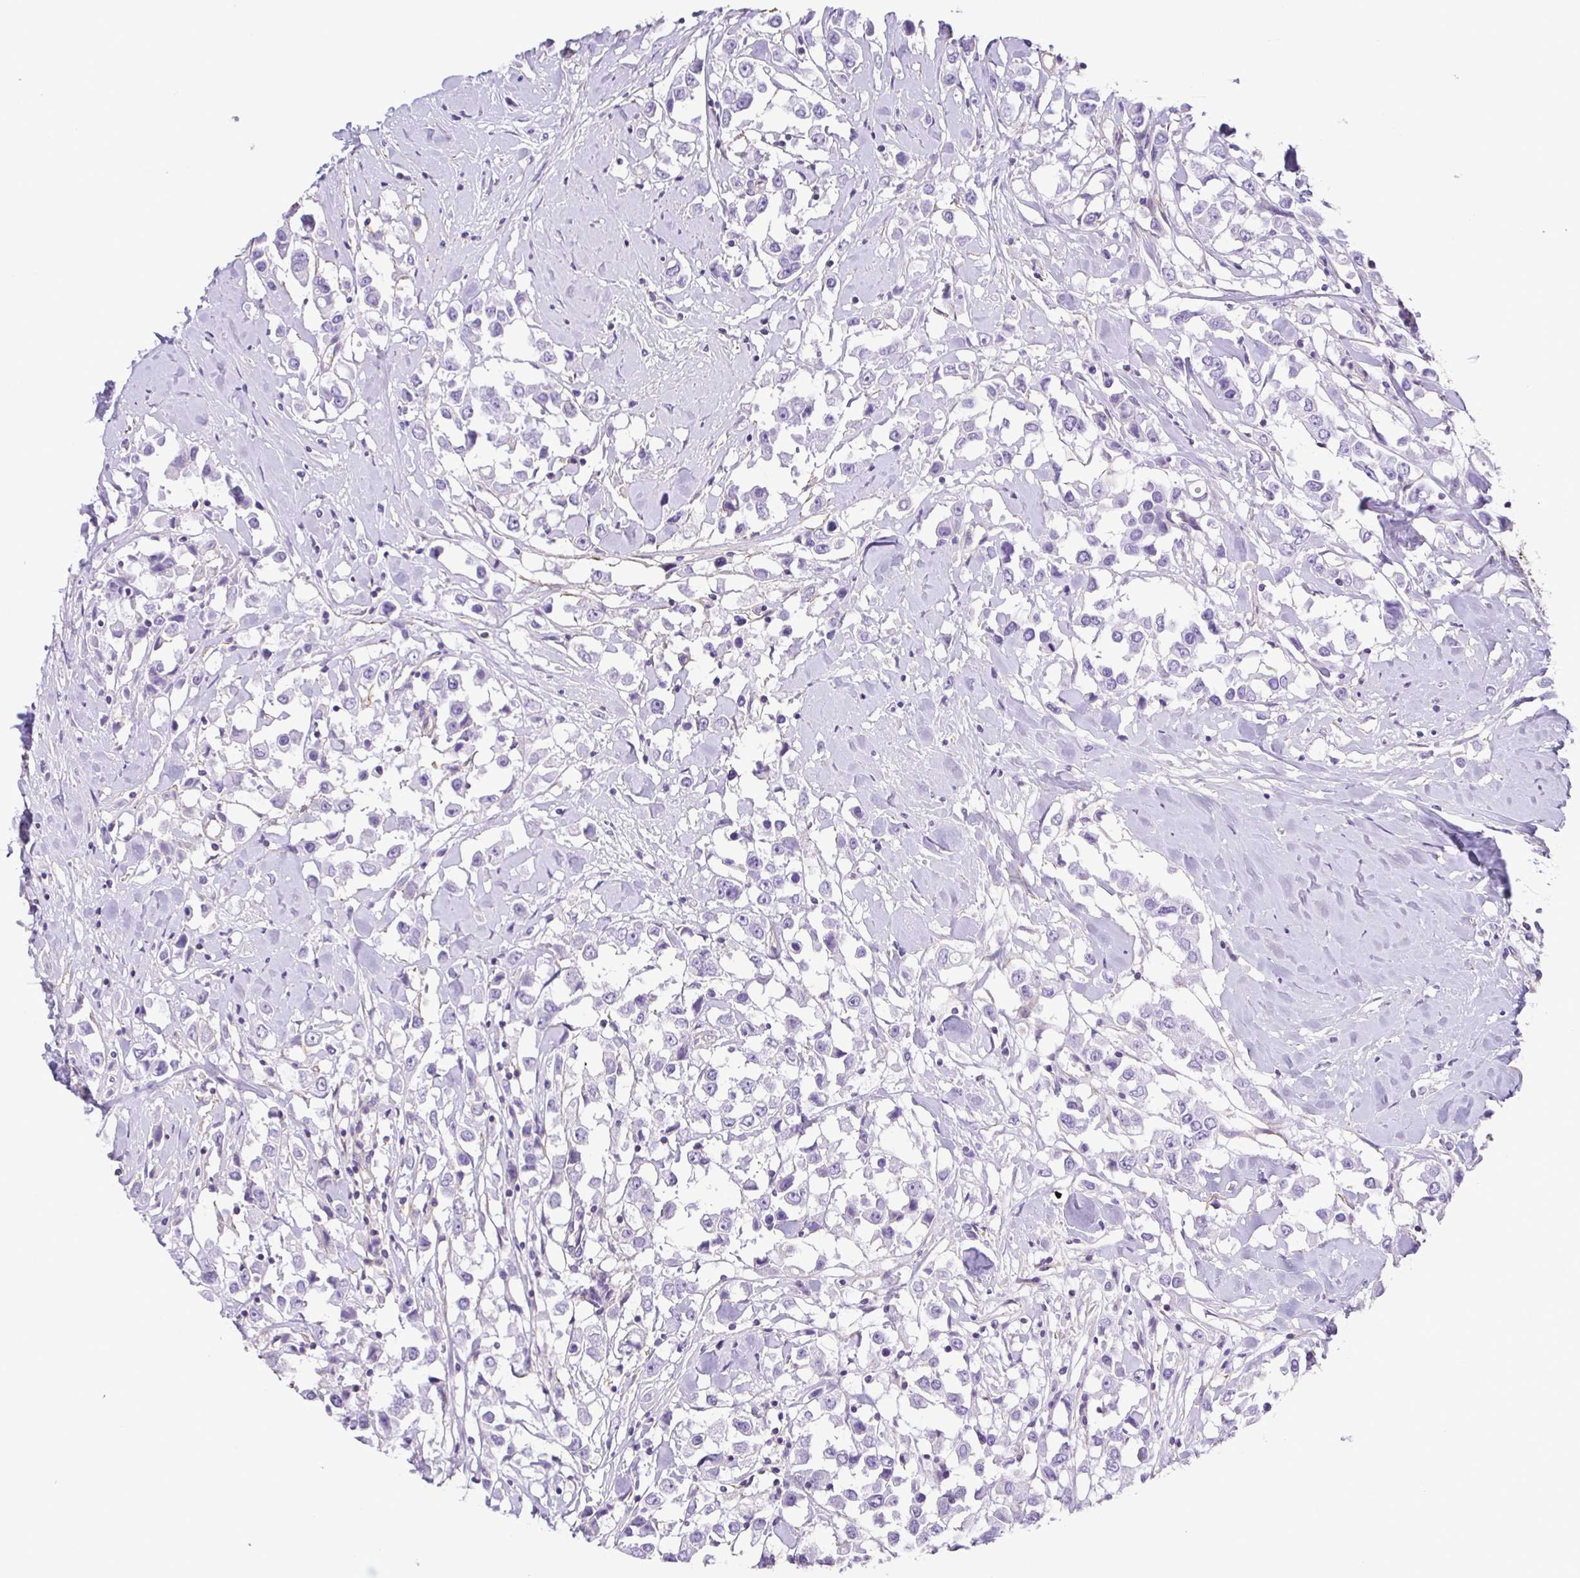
{"staining": {"intensity": "negative", "quantity": "none", "location": "none"}, "tissue": "breast cancer", "cell_type": "Tumor cells", "image_type": "cancer", "snomed": [{"axis": "morphology", "description": "Duct carcinoma"}, {"axis": "topography", "description": "Breast"}], "caption": "Tumor cells show no significant expression in breast infiltrating ductal carcinoma.", "gene": "MYL6", "patient": {"sex": "female", "age": 61}}